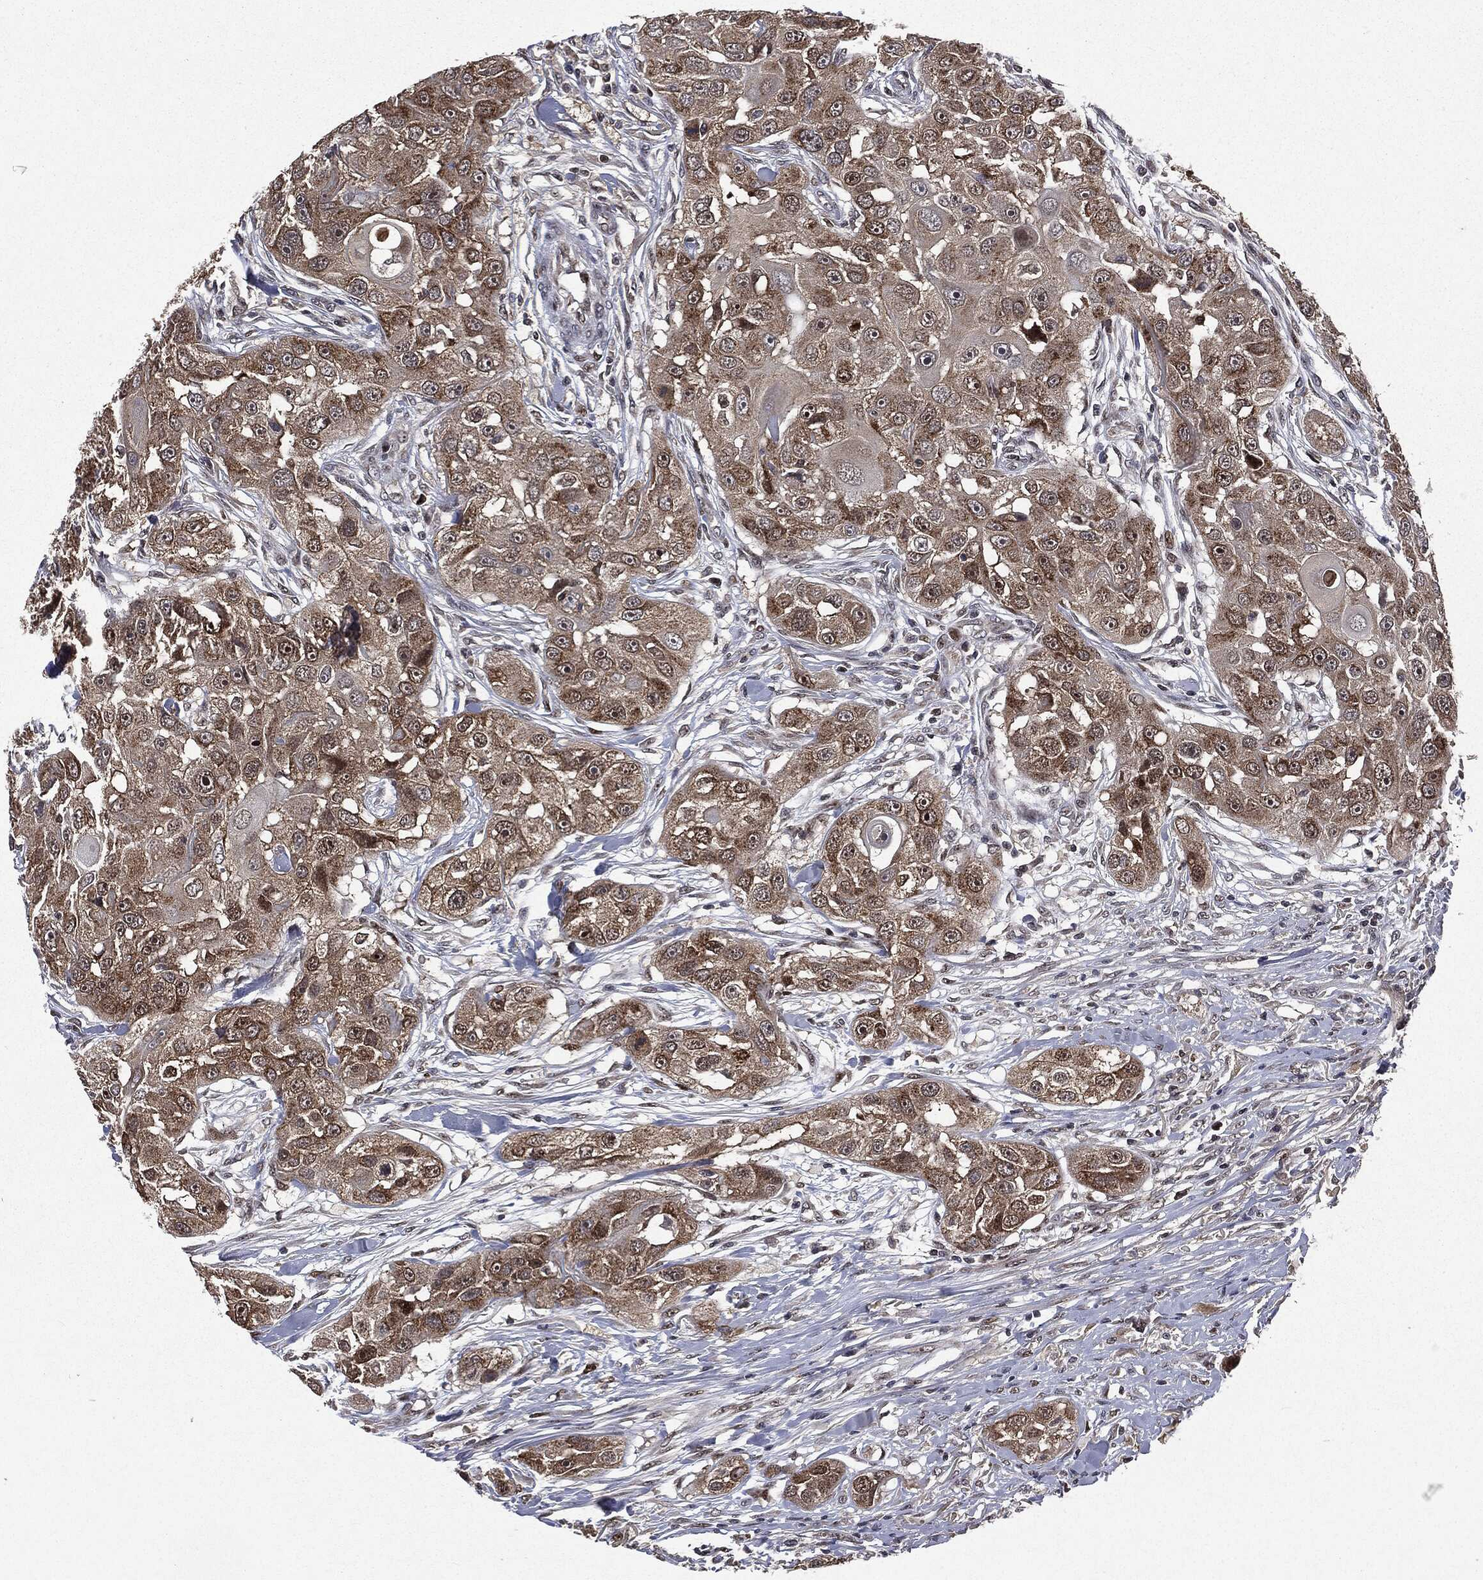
{"staining": {"intensity": "moderate", "quantity": ">75%", "location": "cytoplasmic/membranous"}, "tissue": "head and neck cancer", "cell_type": "Tumor cells", "image_type": "cancer", "snomed": [{"axis": "morphology", "description": "Squamous cell carcinoma, NOS"}, {"axis": "topography", "description": "Head-Neck"}], "caption": "A histopathology image showing moderate cytoplasmic/membranous positivity in approximately >75% of tumor cells in head and neck cancer, as visualized by brown immunohistochemical staining.", "gene": "PLPPR2", "patient": {"sex": "male", "age": 51}}